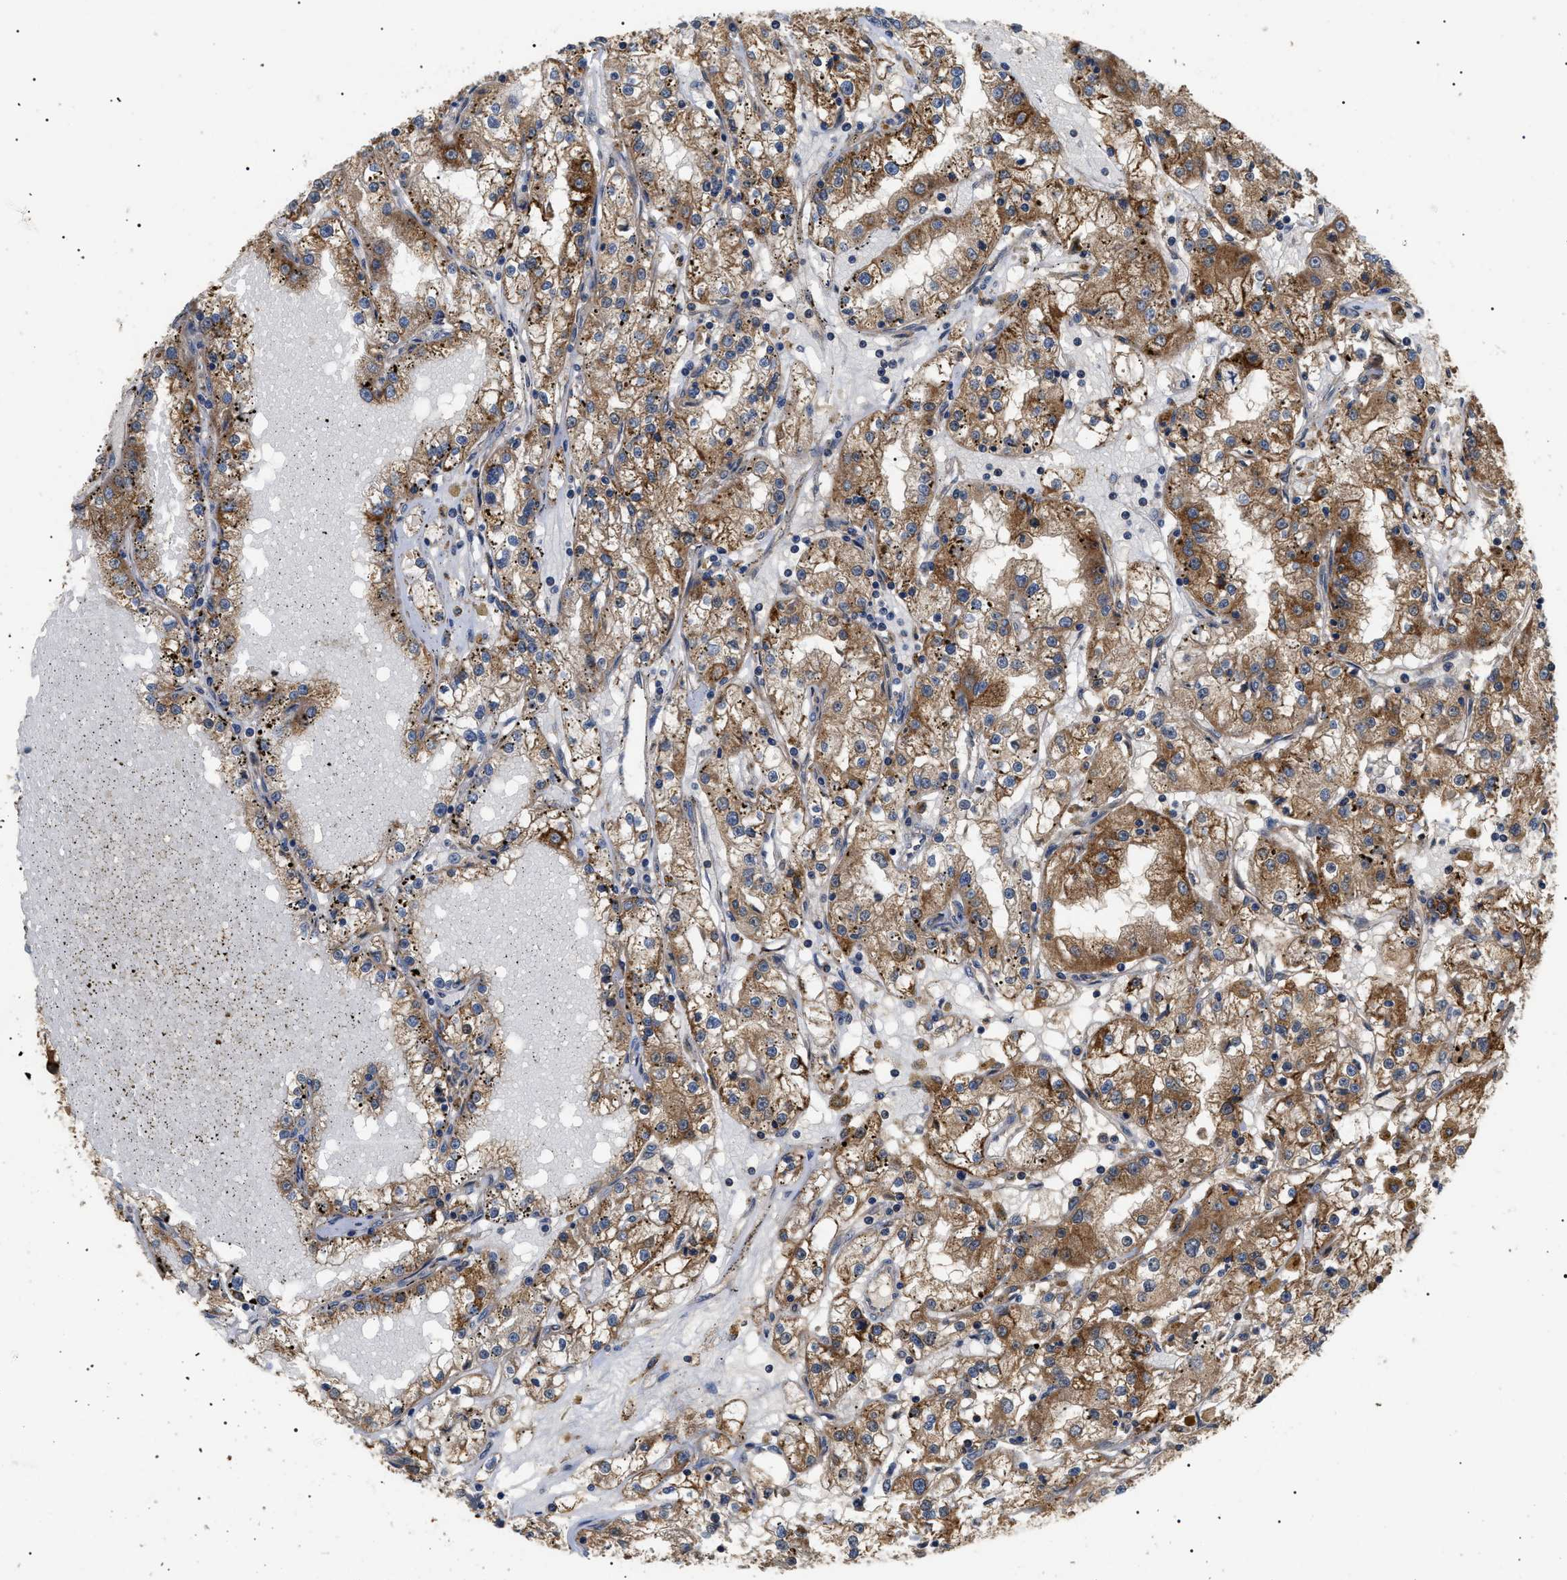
{"staining": {"intensity": "moderate", "quantity": ">75%", "location": "cytoplasmic/membranous"}, "tissue": "renal cancer", "cell_type": "Tumor cells", "image_type": "cancer", "snomed": [{"axis": "morphology", "description": "Adenocarcinoma, NOS"}, {"axis": "topography", "description": "Kidney"}], "caption": "Immunohistochemical staining of adenocarcinoma (renal) demonstrates moderate cytoplasmic/membranous protein expression in about >75% of tumor cells.", "gene": "ASTL", "patient": {"sex": "male", "age": 56}}